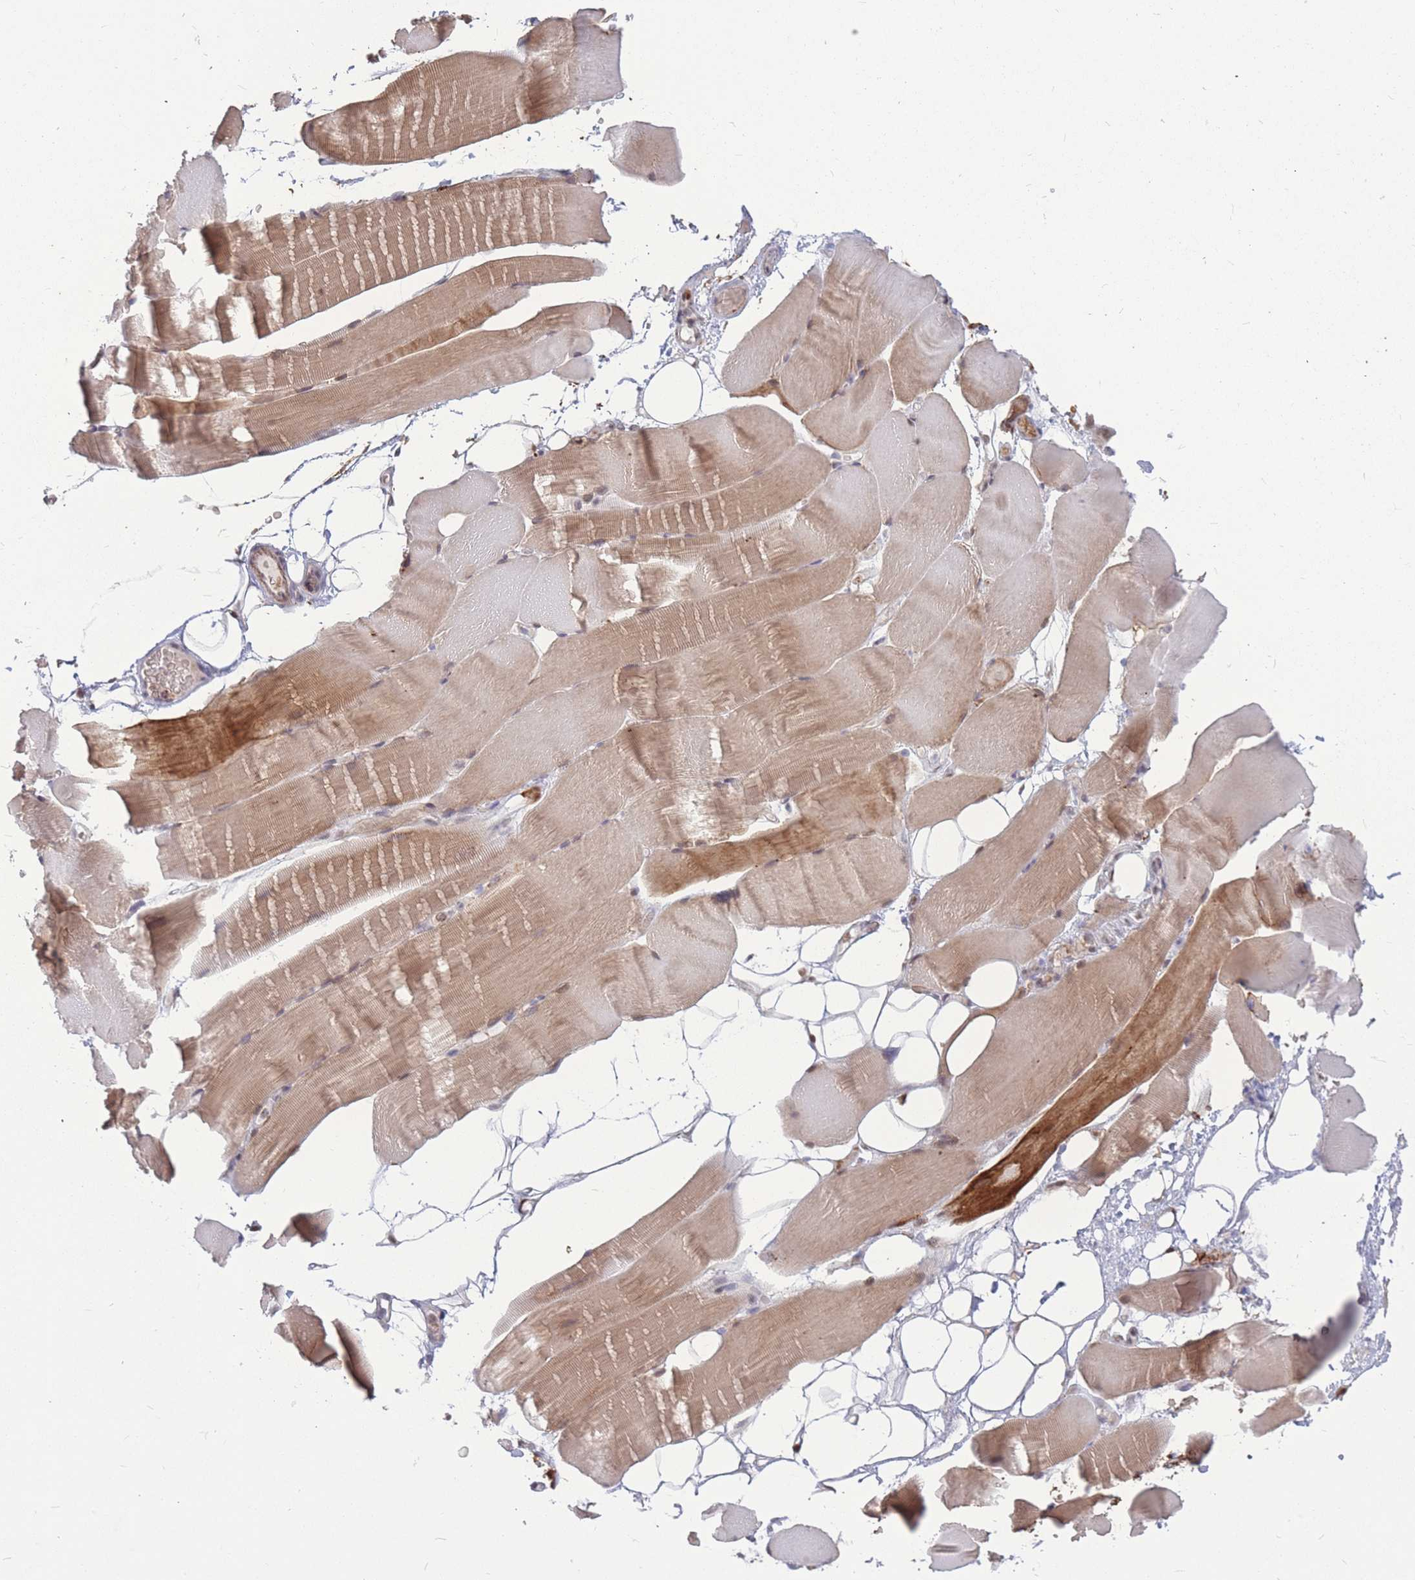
{"staining": {"intensity": "moderate", "quantity": "<25%", "location": "cytoplasmic/membranous"}, "tissue": "skeletal muscle", "cell_type": "Myocytes", "image_type": "normal", "snomed": [{"axis": "morphology", "description": "Normal tissue, NOS"}, {"axis": "topography", "description": "Skeletal muscle"}, {"axis": "topography", "description": "Parathyroid gland"}], "caption": "DAB immunohistochemical staining of normal skeletal muscle shows moderate cytoplasmic/membranous protein positivity in approximately <25% of myocytes. The staining was performed using DAB (3,3'-diaminobenzidine) to visualize the protein expression in brown, while the nuclei were stained in blue with hematoxylin (Magnification: 20x).", "gene": "ADD2", "patient": {"sex": "female", "age": 37}}